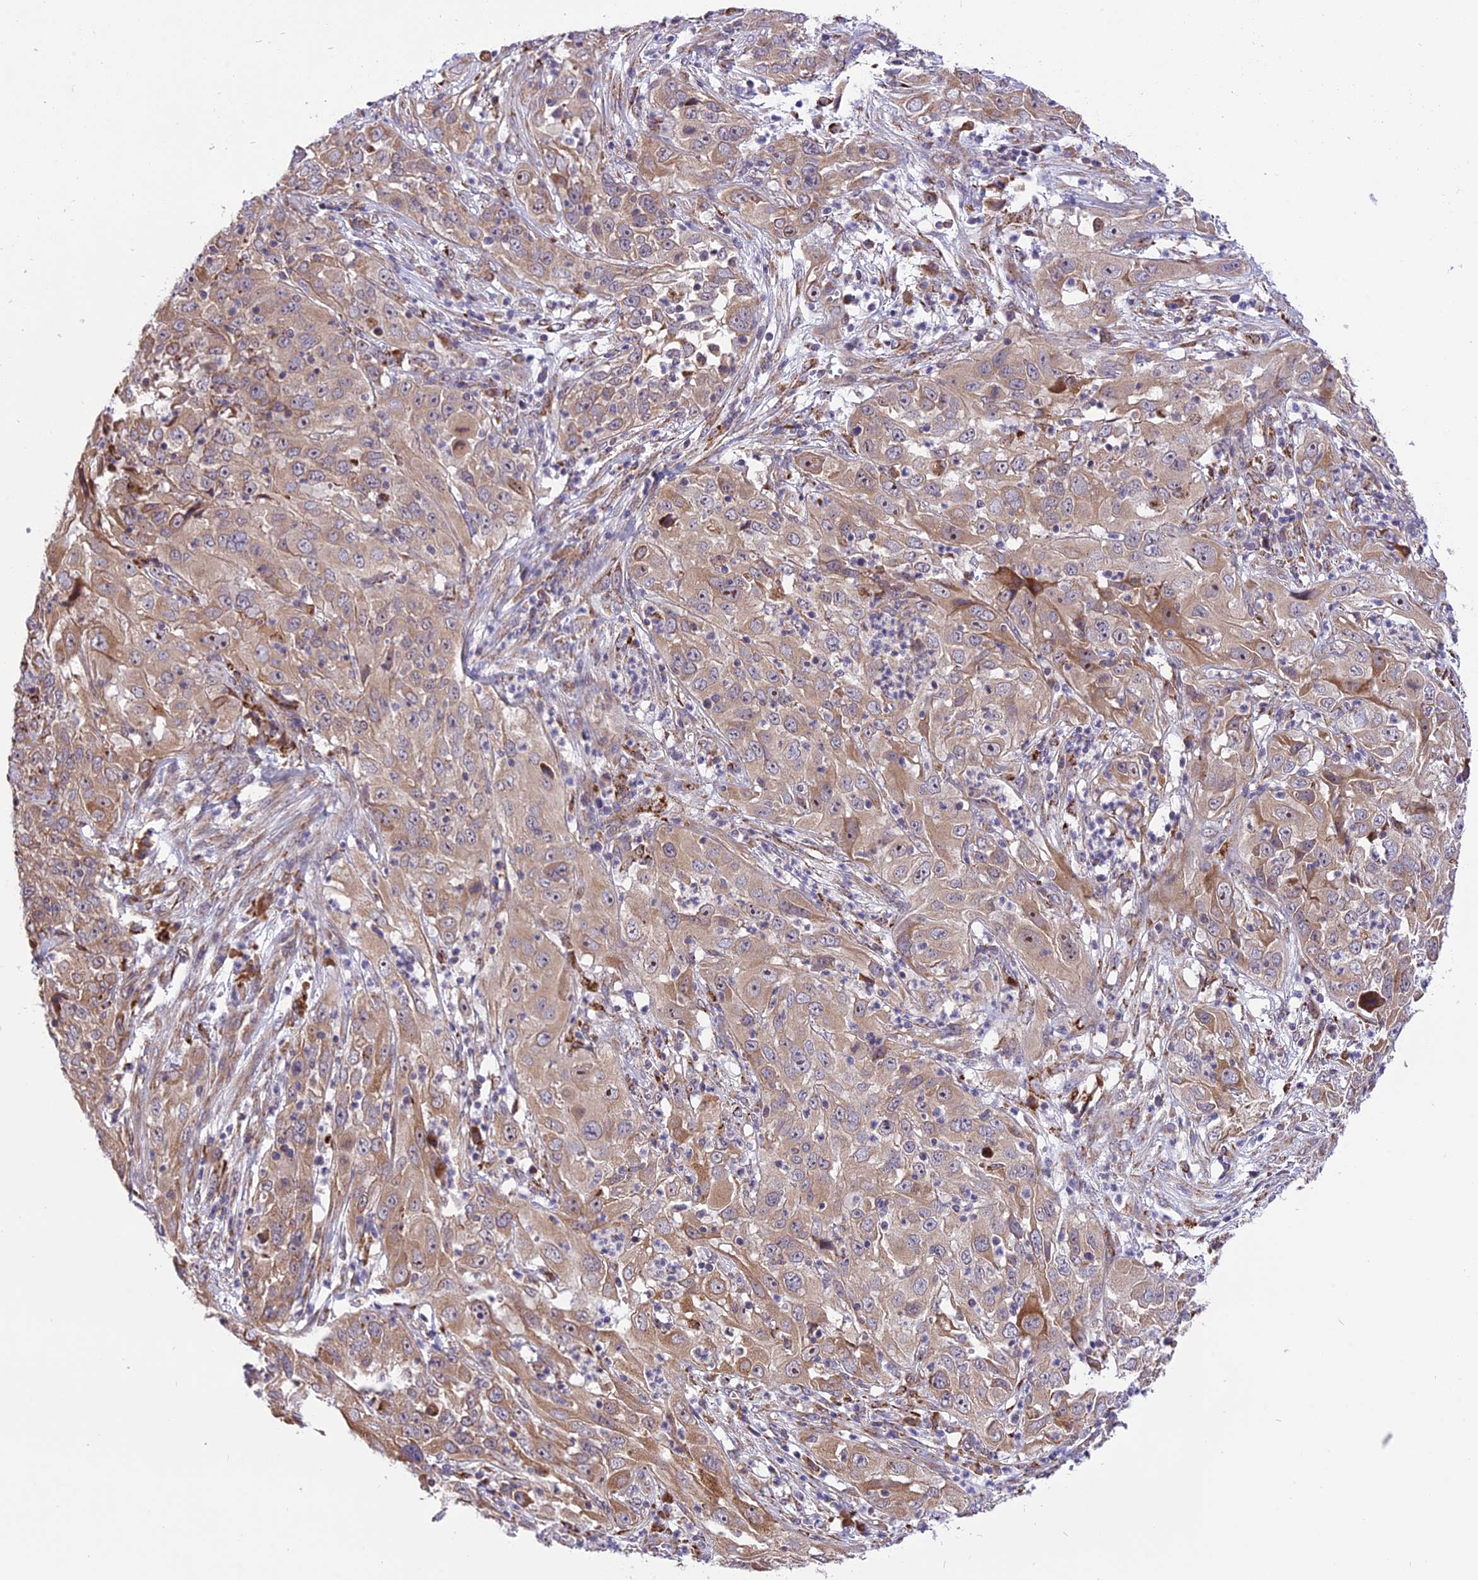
{"staining": {"intensity": "moderate", "quantity": "<25%", "location": "cytoplasmic/membranous"}, "tissue": "cervical cancer", "cell_type": "Tumor cells", "image_type": "cancer", "snomed": [{"axis": "morphology", "description": "Squamous cell carcinoma, NOS"}, {"axis": "topography", "description": "Cervix"}], "caption": "The image displays immunohistochemical staining of cervical cancer. There is moderate cytoplasmic/membranous expression is seen in about <25% of tumor cells.", "gene": "ARMCX6", "patient": {"sex": "female", "age": 32}}